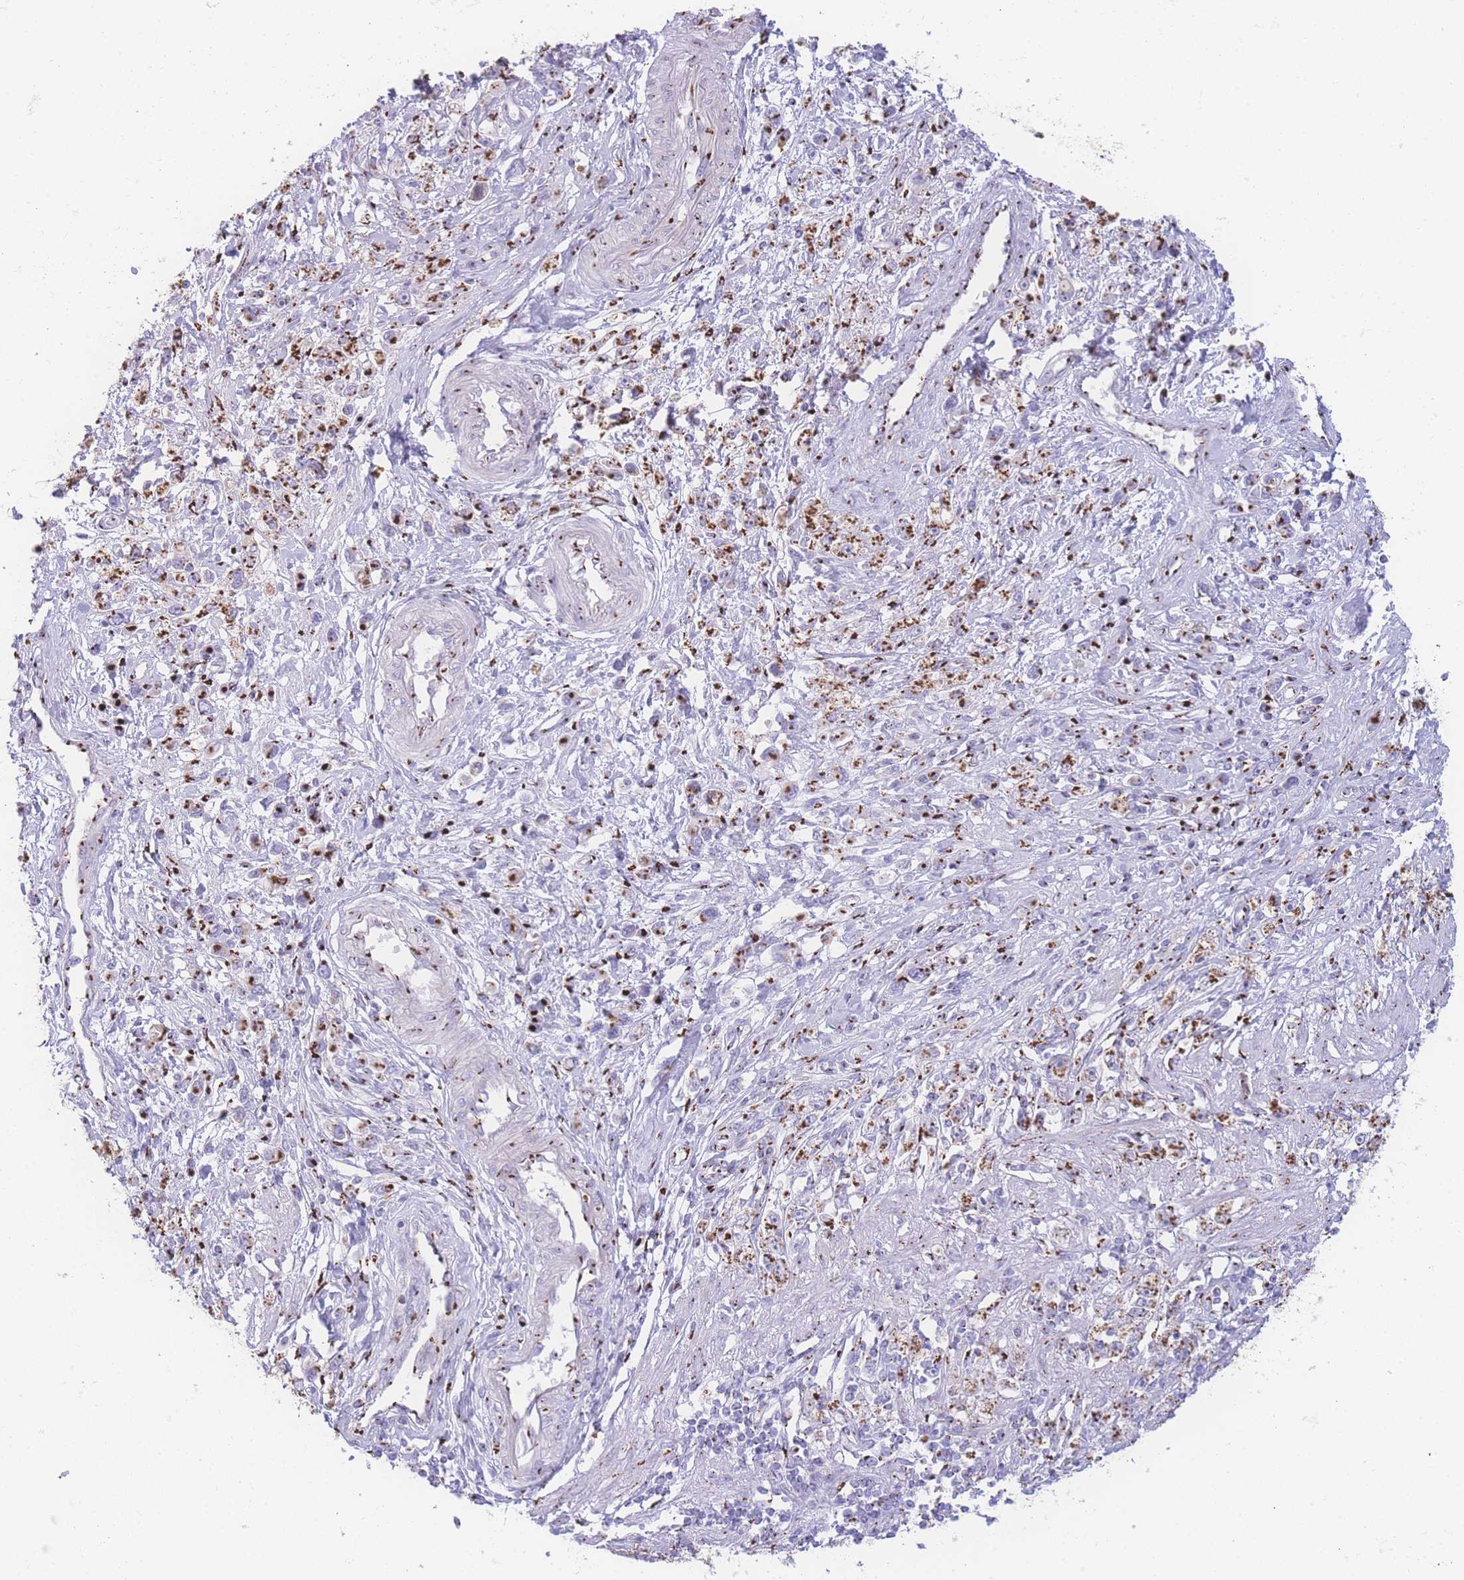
{"staining": {"intensity": "moderate", "quantity": "25%-75%", "location": "cytoplasmic/membranous"}, "tissue": "stomach cancer", "cell_type": "Tumor cells", "image_type": "cancer", "snomed": [{"axis": "morphology", "description": "Adenocarcinoma, NOS"}, {"axis": "topography", "description": "Stomach"}], "caption": "Stomach adenocarcinoma stained for a protein exhibits moderate cytoplasmic/membranous positivity in tumor cells.", "gene": "GOLM2", "patient": {"sex": "female", "age": 59}}